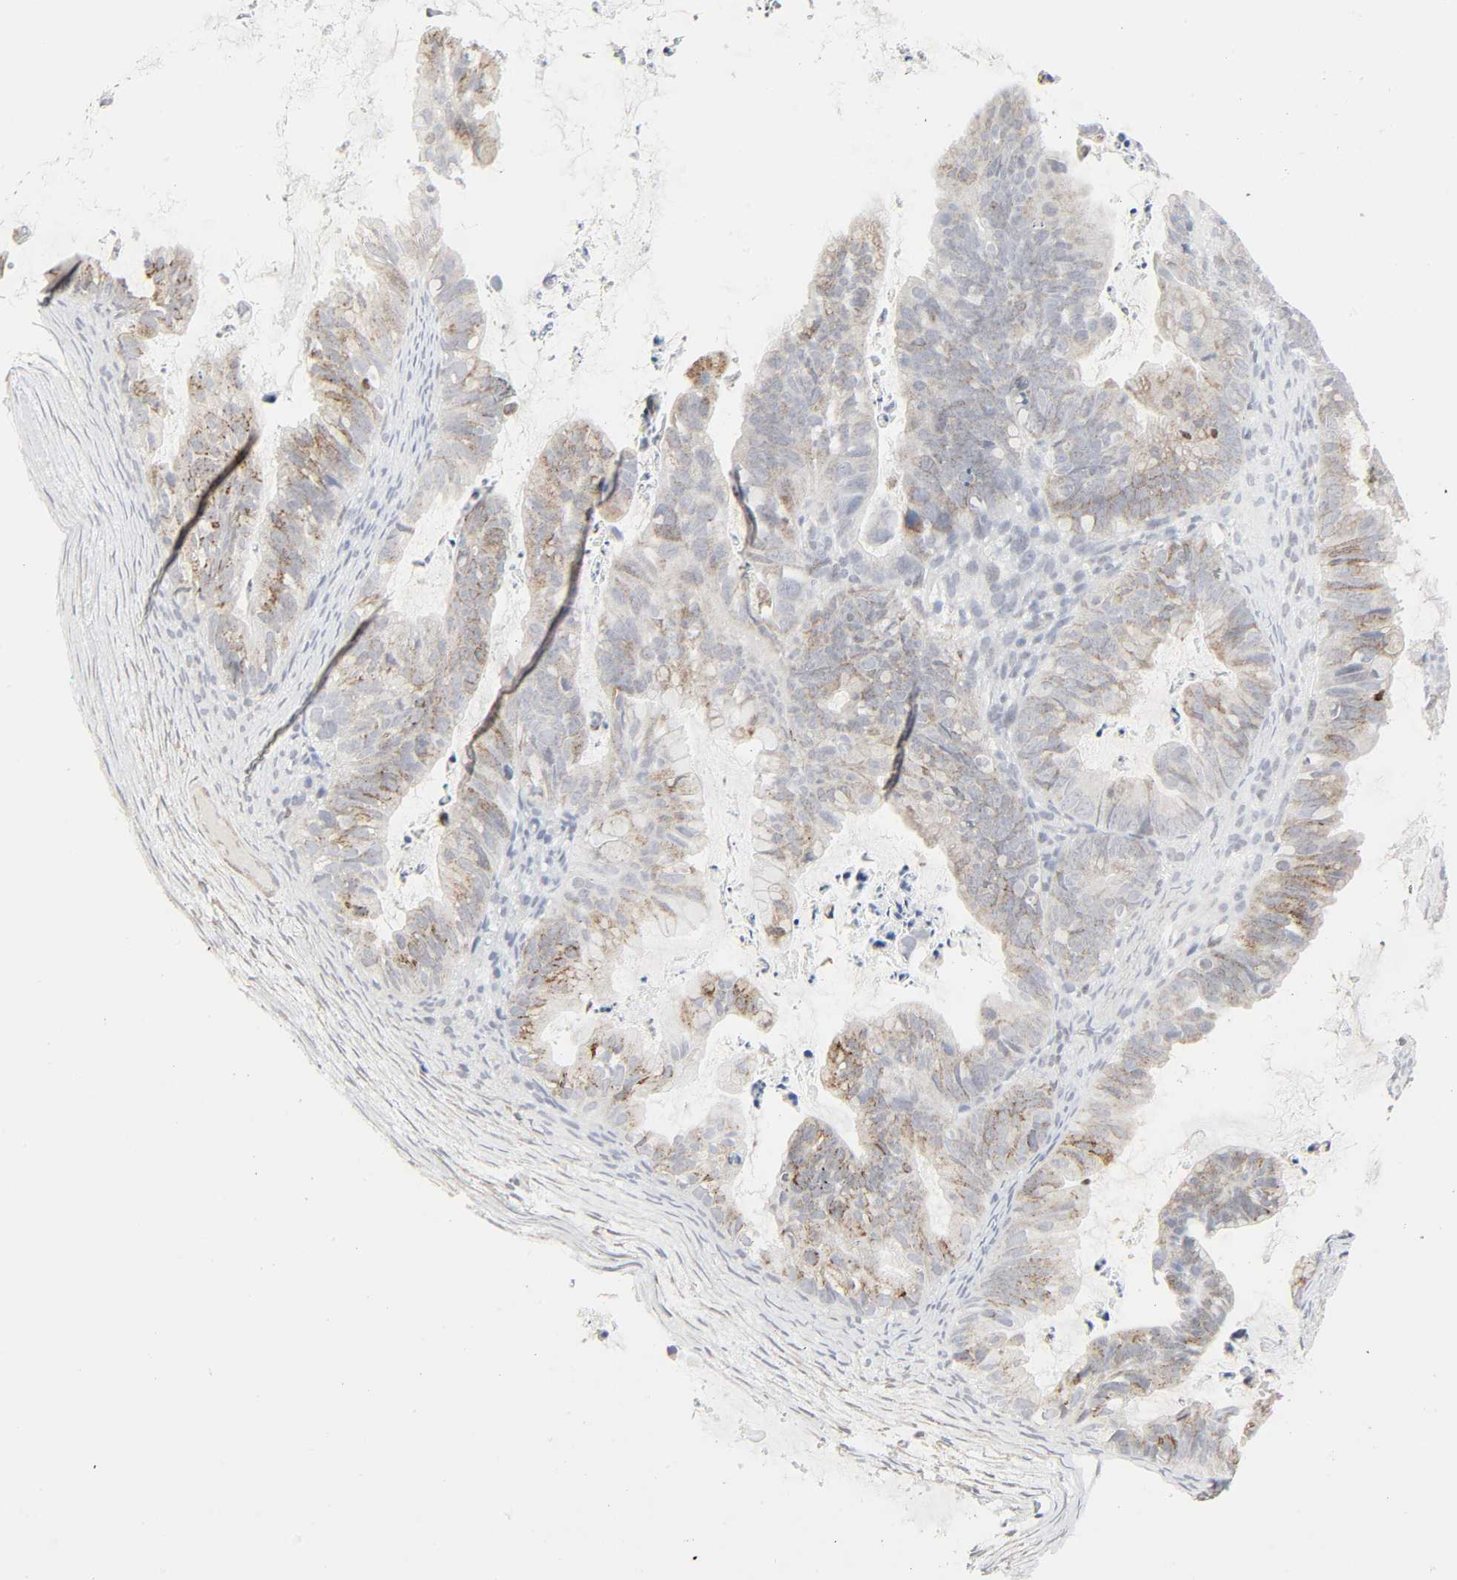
{"staining": {"intensity": "moderate", "quantity": ">75%", "location": "cytoplasmic/membranous"}, "tissue": "ovarian cancer", "cell_type": "Tumor cells", "image_type": "cancer", "snomed": [{"axis": "morphology", "description": "Cystadenocarcinoma, mucinous, NOS"}, {"axis": "topography", "description": "Ovary"}], "caption": "Tumor cells display medium levels of moderate cytoplasmic/membranous staining in about >75% of cells in human ovarian cancer. (DAB IHC with brightfield microscopy, high magnification).", "gene": "ZBTB16", "patient": {"sex": "female", "age": 36}}